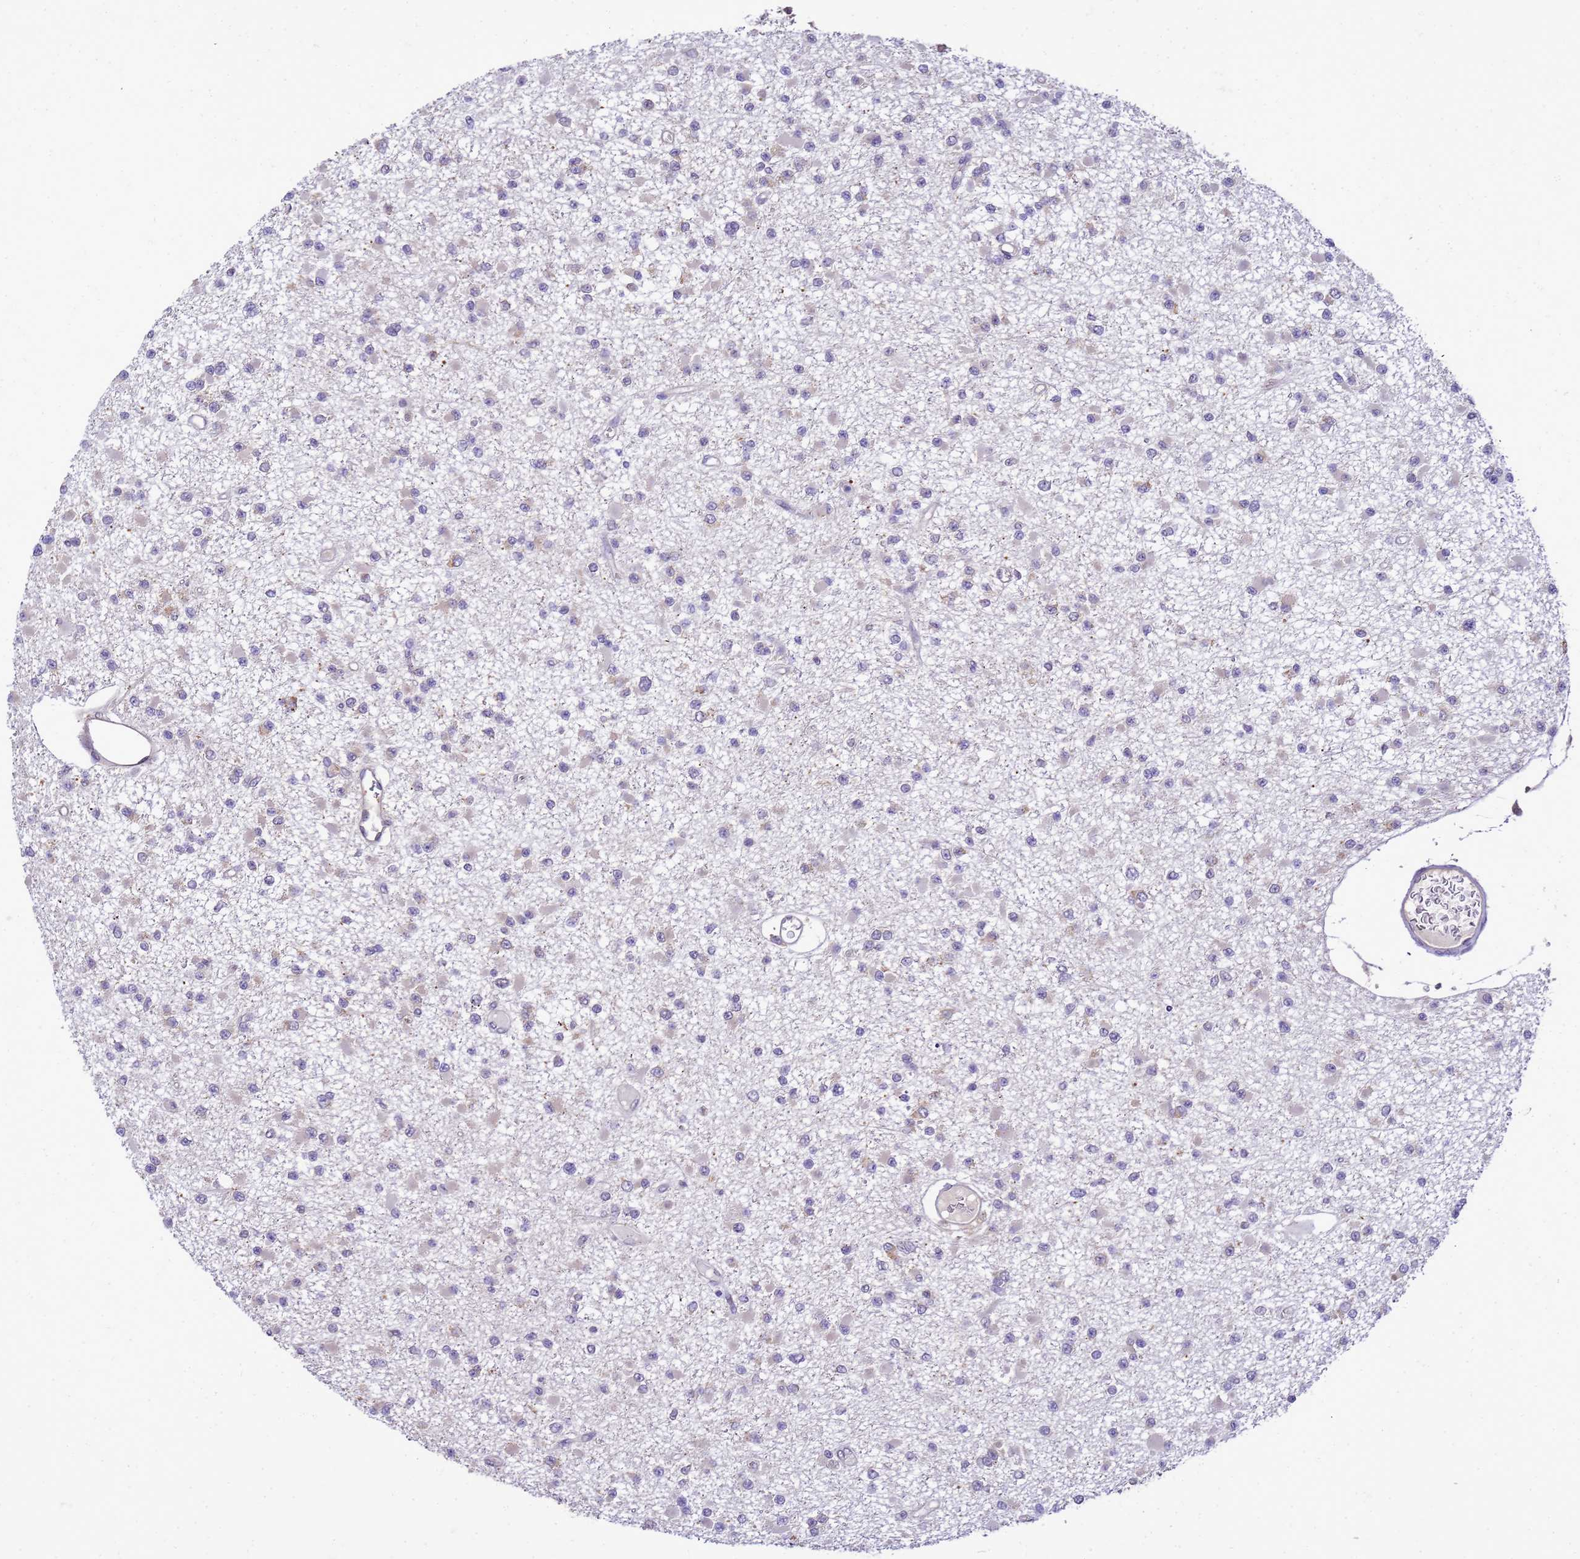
{"staining": {"intensity": "negative", "quantity": "none", "location": "none"}, "tissue": "glioma", "cell_type": "Tumor cells", "image_type": "cancer", "snomed": [{"axis": "morphology", "description": "Glioma, malignant, Low grade"}, {"axis": "topography", "description": "Brain"}], "caption": "There is no significant positivity in tumor cells of malignant glioma (low-grade).", "gene": "DDI2", "patient": {"sex": "female", "age": 22}}